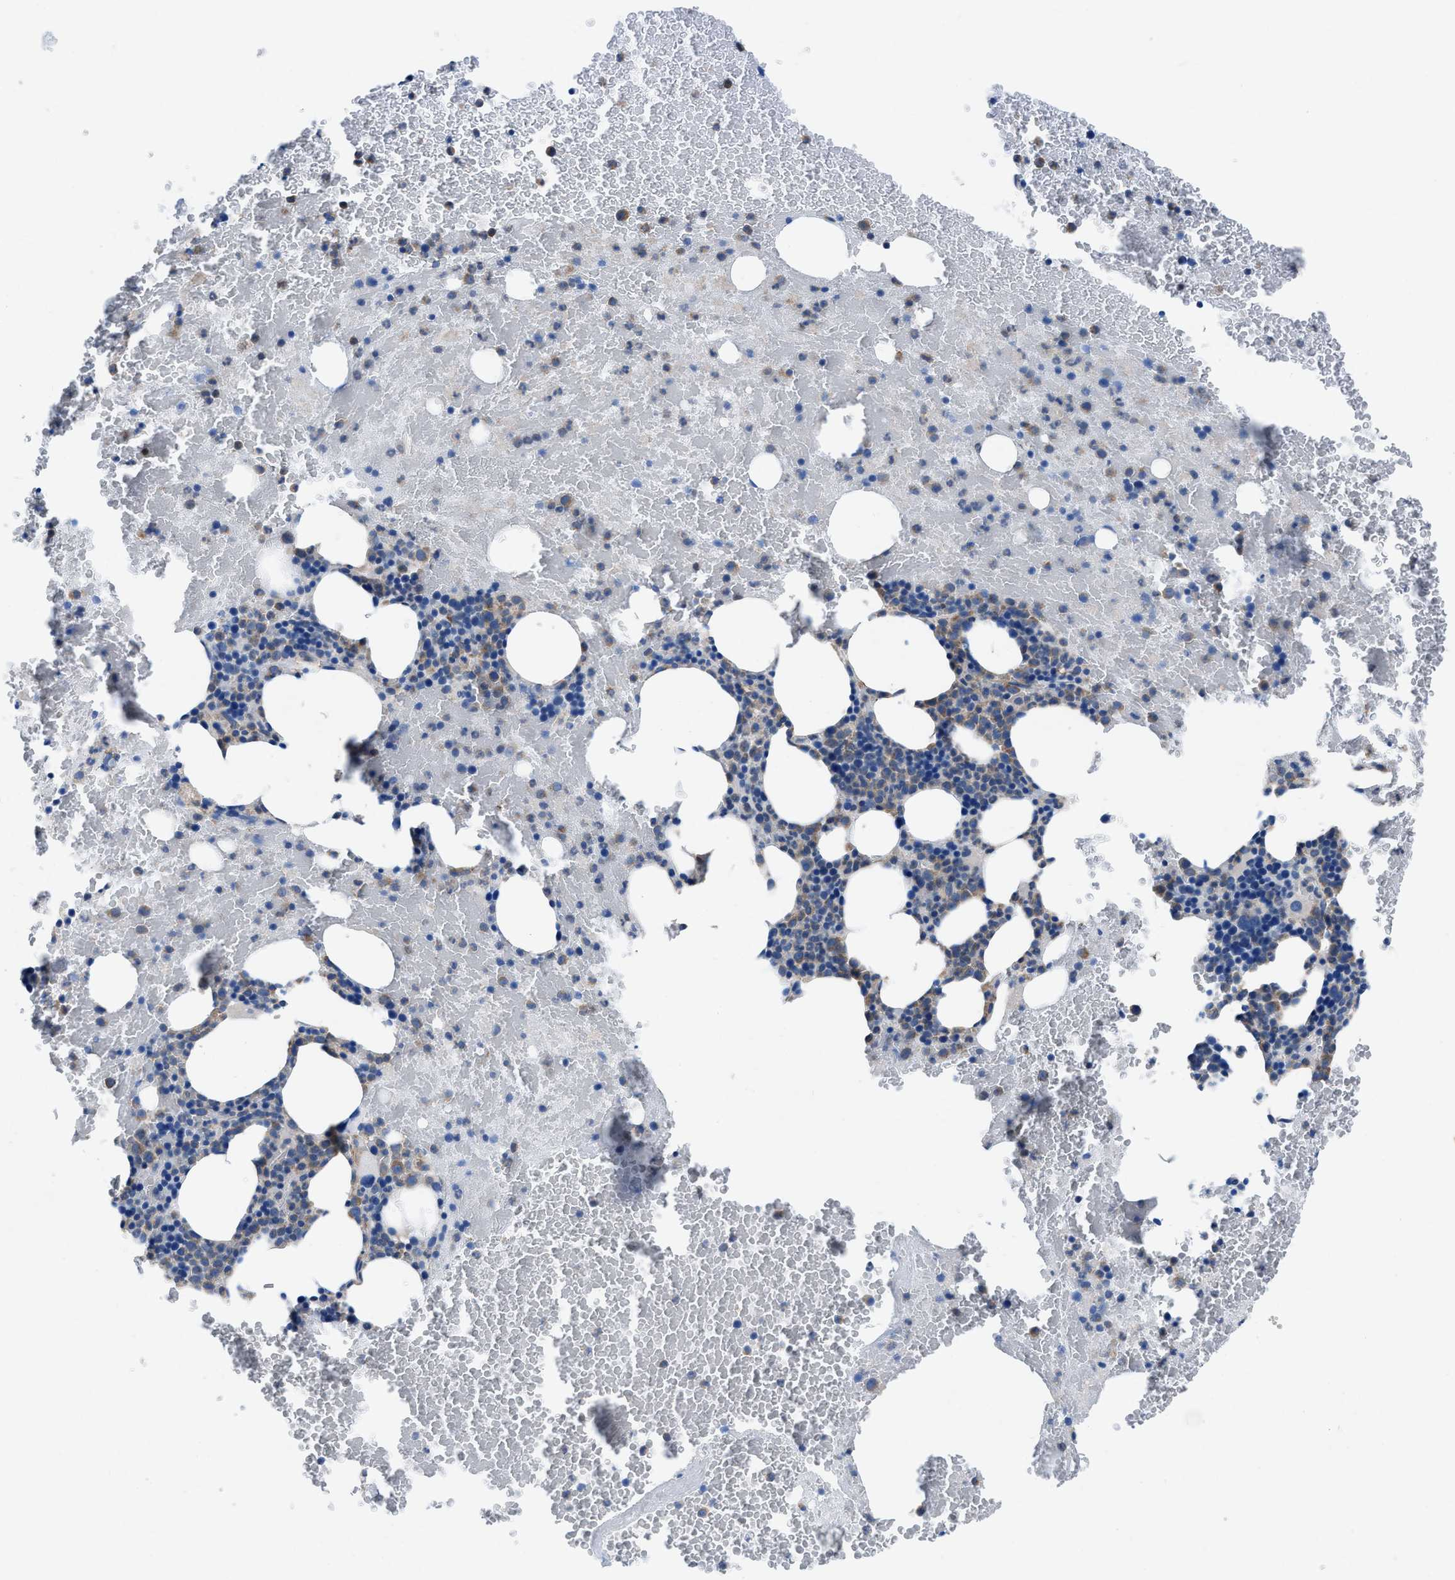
{"staining": {"intensity": "moderate", "quantity": "25%-75%", "location": "cytoplasmic/membranous"}, "tissue": "bone marrow", "cell_type": "Hematopoietic cells", "image_type": "normal", "snomed": [{"axis": "morphology", "description": "Normal tissue, NOS"}, {"axis": "morphology", "description": "Inflammation, NOS"}, {"axis": "topography", "description": "Bone marrow"}], "caption": "This is a histology image of immunohistochemistry staining of unremarkable bone marrow, which shows moderate staining in the cytoplasmic/membranous of hematopoietic cells.", "gene": "DOLPP1", "patient": {"sex": "male", "age": 47}}